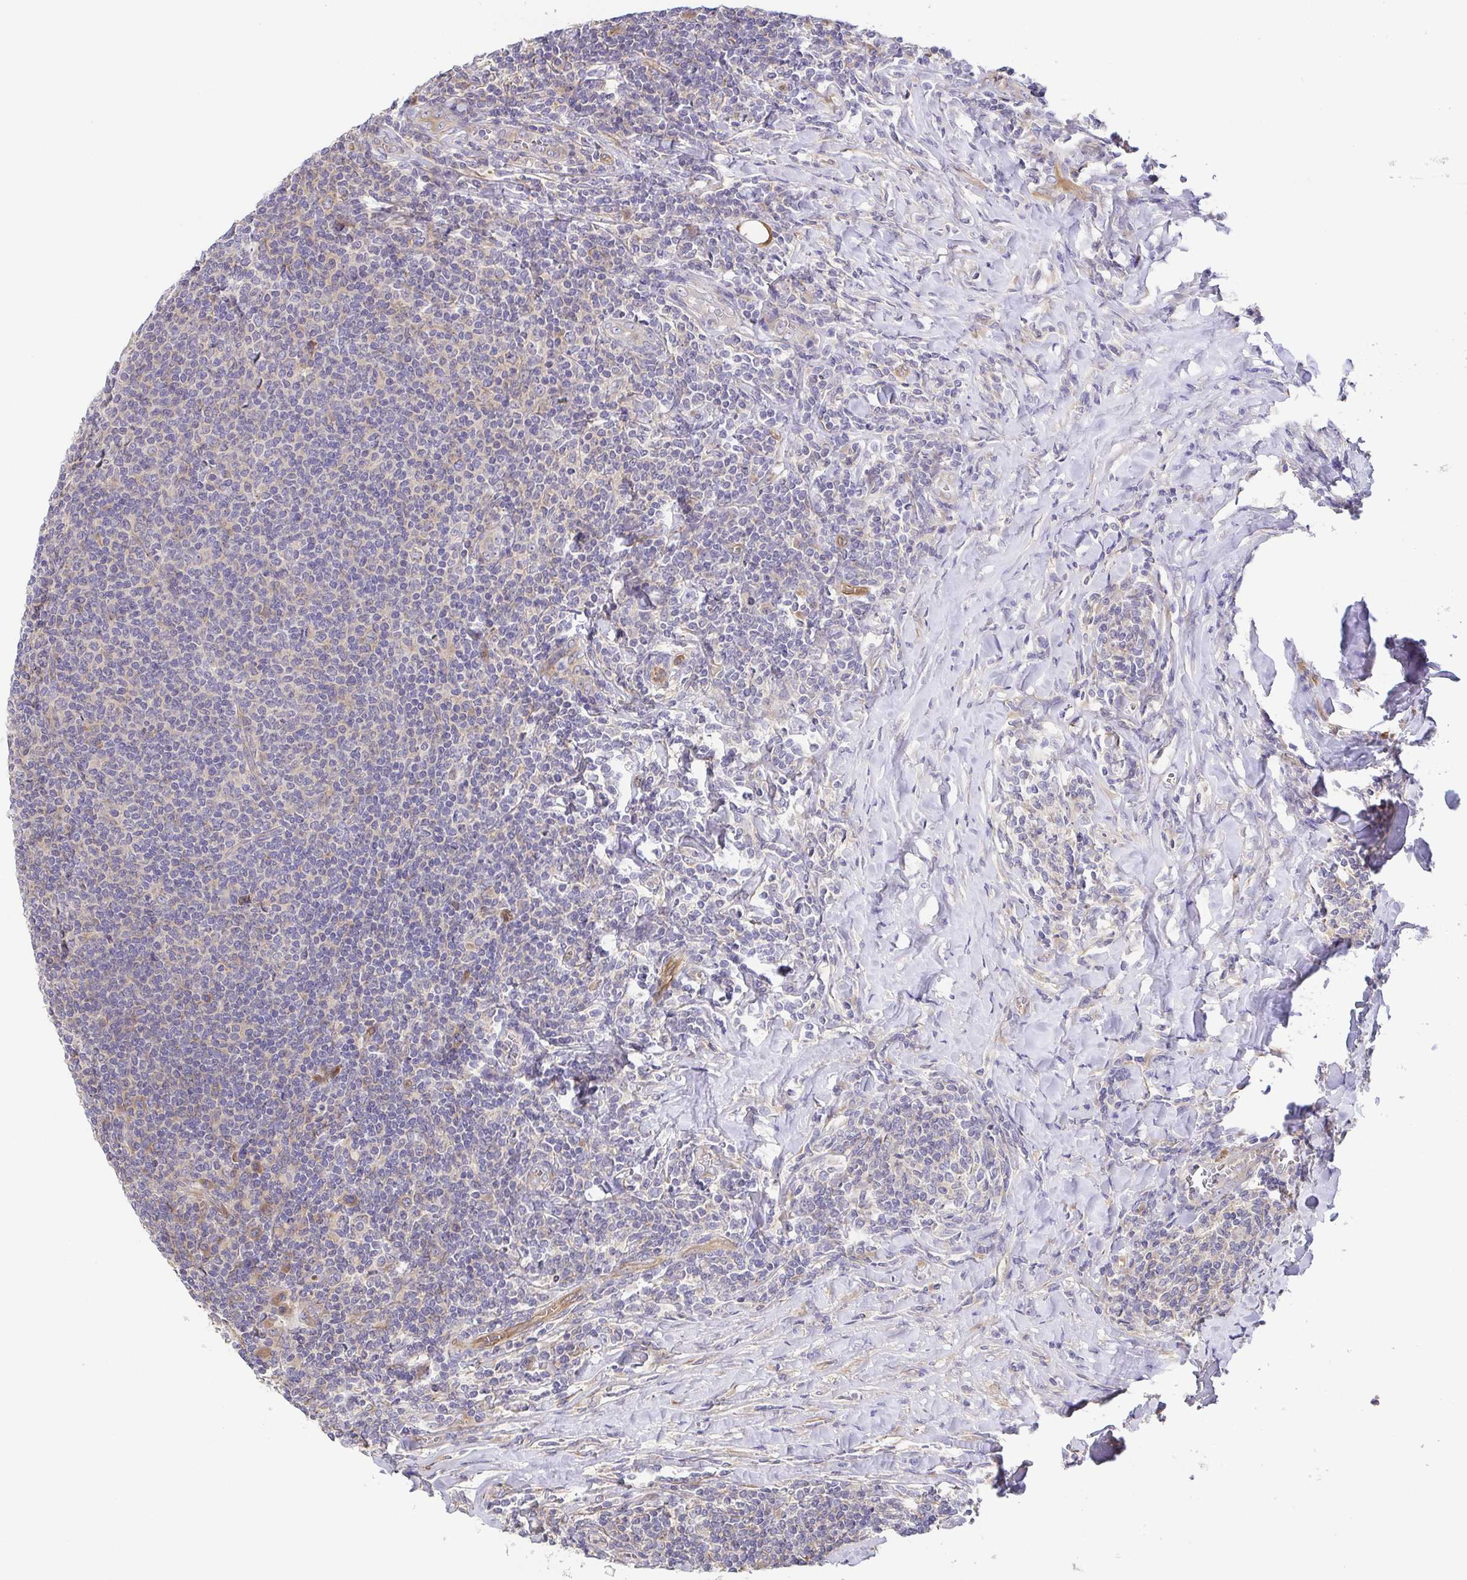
{"staining": {"intensity": "negative", "quantity": "none", "location": "none"}, "tissue": "lymphoma", "cell_type": "Tumor cells", "image_type": "cancer", "snomed": [{"axis": "morphology", "description": "Malignant lymphoma, non-Hodgkin's type, Low grade"}, {"axis": "topography", "description": "Lymph node"}], "caption": "High magnification brightfield microscopy of malignant lymphoma, non-Hodgkin's type (low-grade) stained with DAB (3,3'-diaminobenzidine) (brown) and counterstained with hematoxylin (blue): tumor cells show no significant staining.", "gene": "EIF3D", "patient": {"sex": "male", "age": 52}}